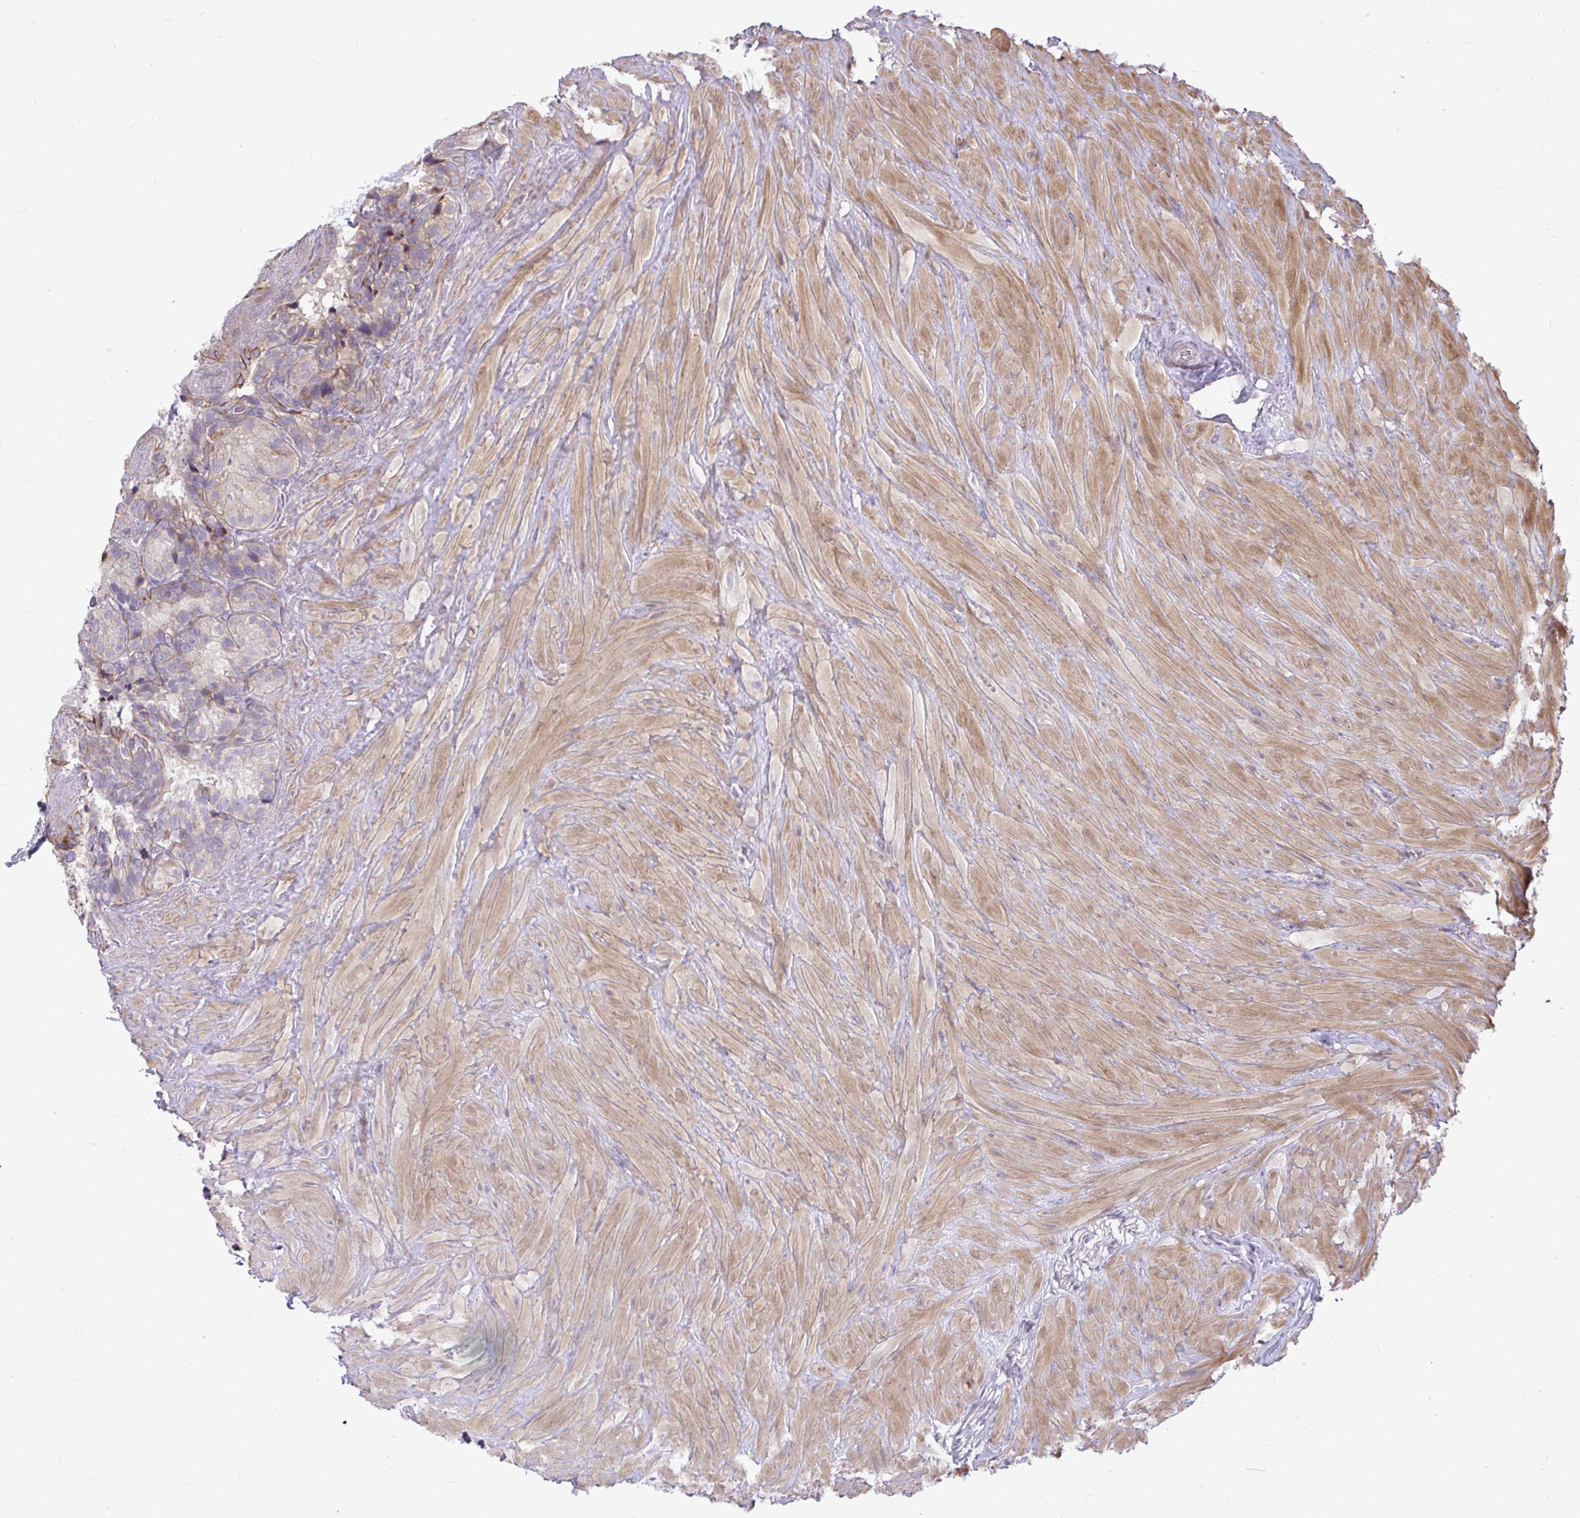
{"staining": {"intensity": "moderate", "quantity": "<25%", "location": "cytoplasmic/membranous"}, "tissue": "seminal vesicle", "cell_type": "Glandular cells", "image_type": "normal", "snomed": [{"axis": "morphology", "description": "Normal tissue, NOS"}, {"axis": "topography", "description": "Seminal veicle"}], "caption": "Seminal vesicle stained with a brown dye demonstrates moderate cytoplasmic/membranous positive staining in about <25% of glandular cells.", "gene": "STRIP1", "patient": {"sex": "male", "age": 60}}